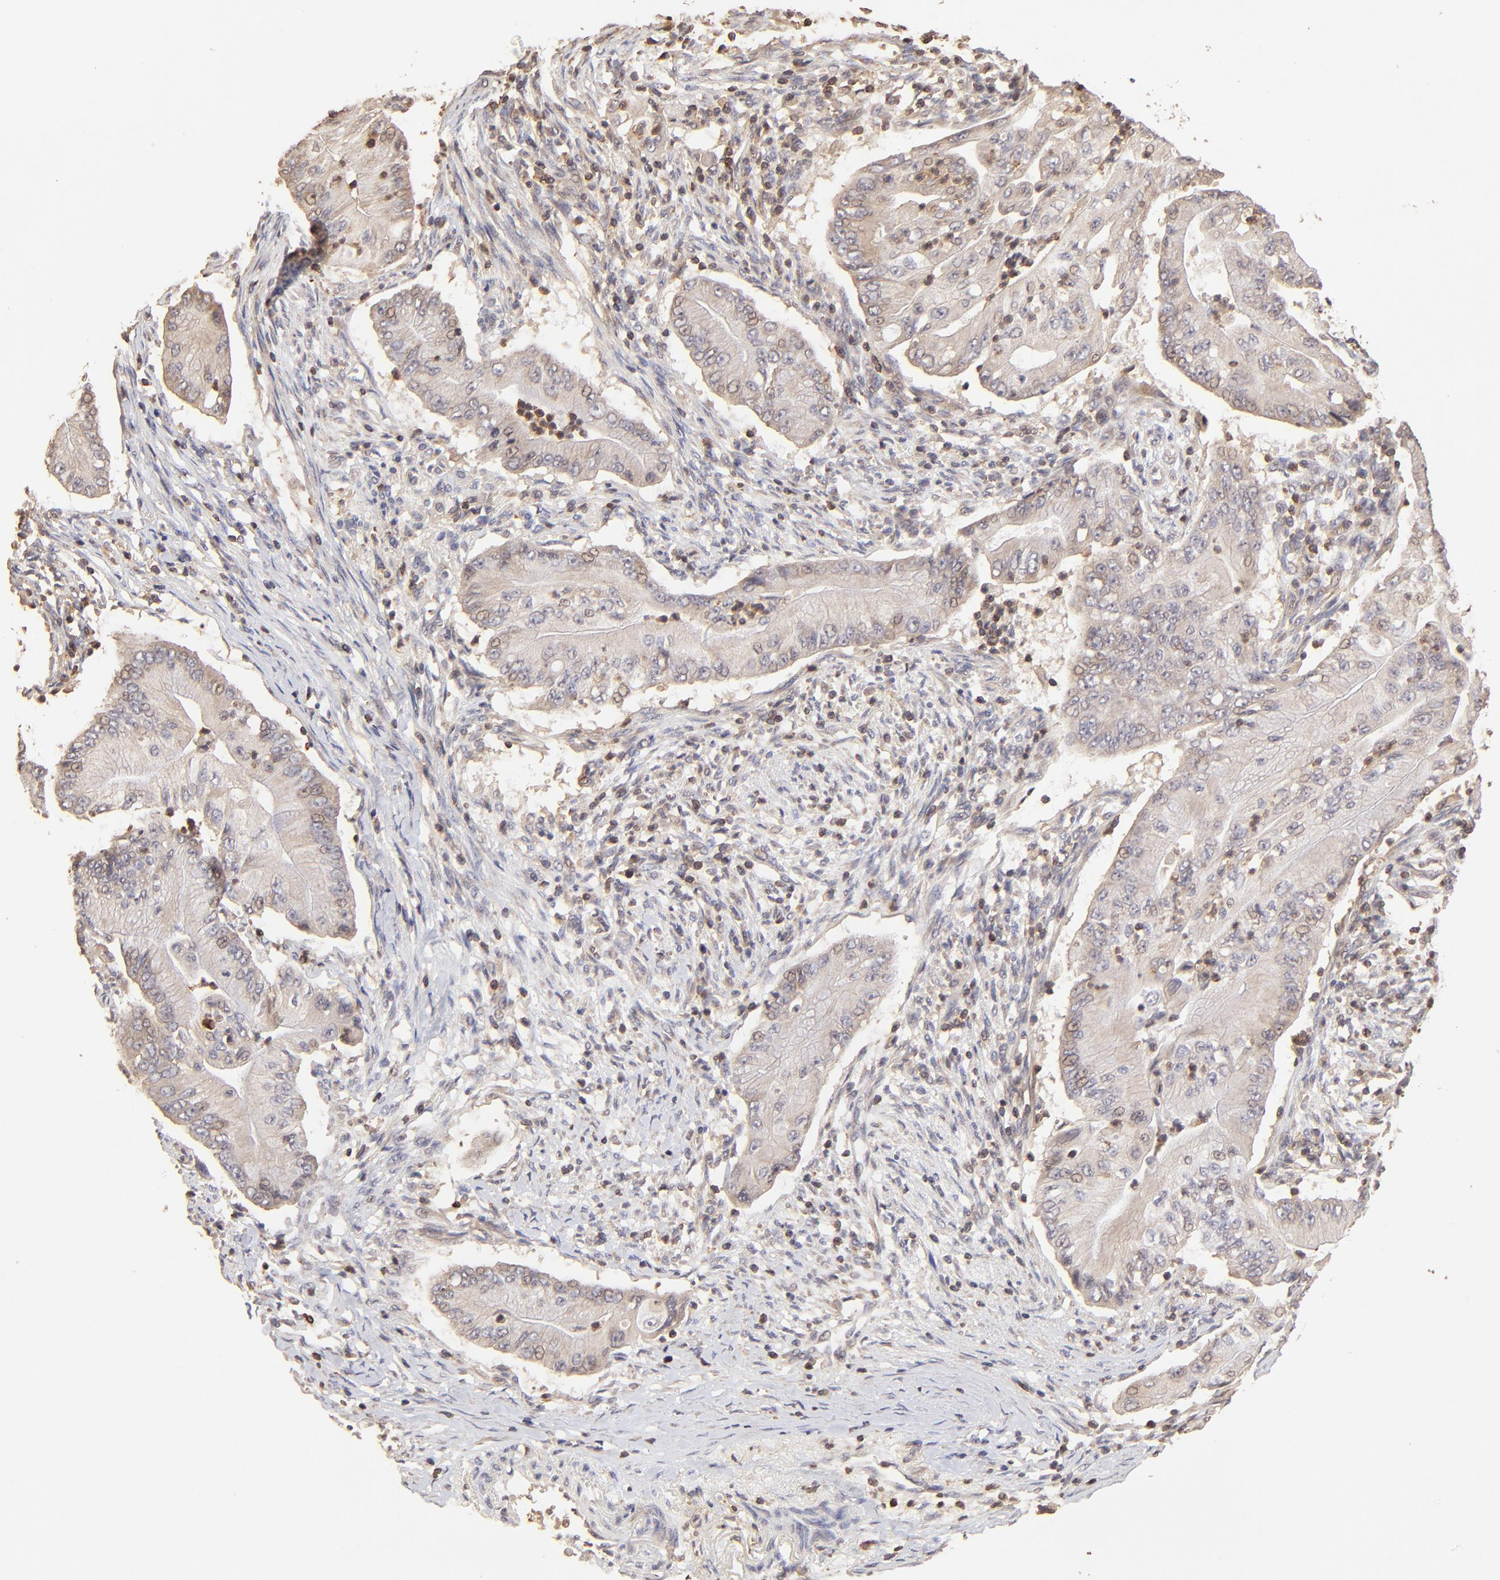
{"staining": {"intensity": "moderate", "quantity": ">75%", "location": "cytoplasmic/membranous"}, "tissue": "pancreatic cancer", "cell_type": "Tumor cells", "image_type": "cancer", "snomed": [{"axis": "morphology", "description": "Adenocarcinoma, NOS"}, {"axis": "topography", "description": "Pancreas"}], "caption": "IHC of pancreatic cancer (adenocarcinoma) reveals medium levels of moderate cytoplasmic/membranous positivity in approximately >75% of tumor cells.", "gene": "STON2", "patient": {"sex": "male", "age": 62}}